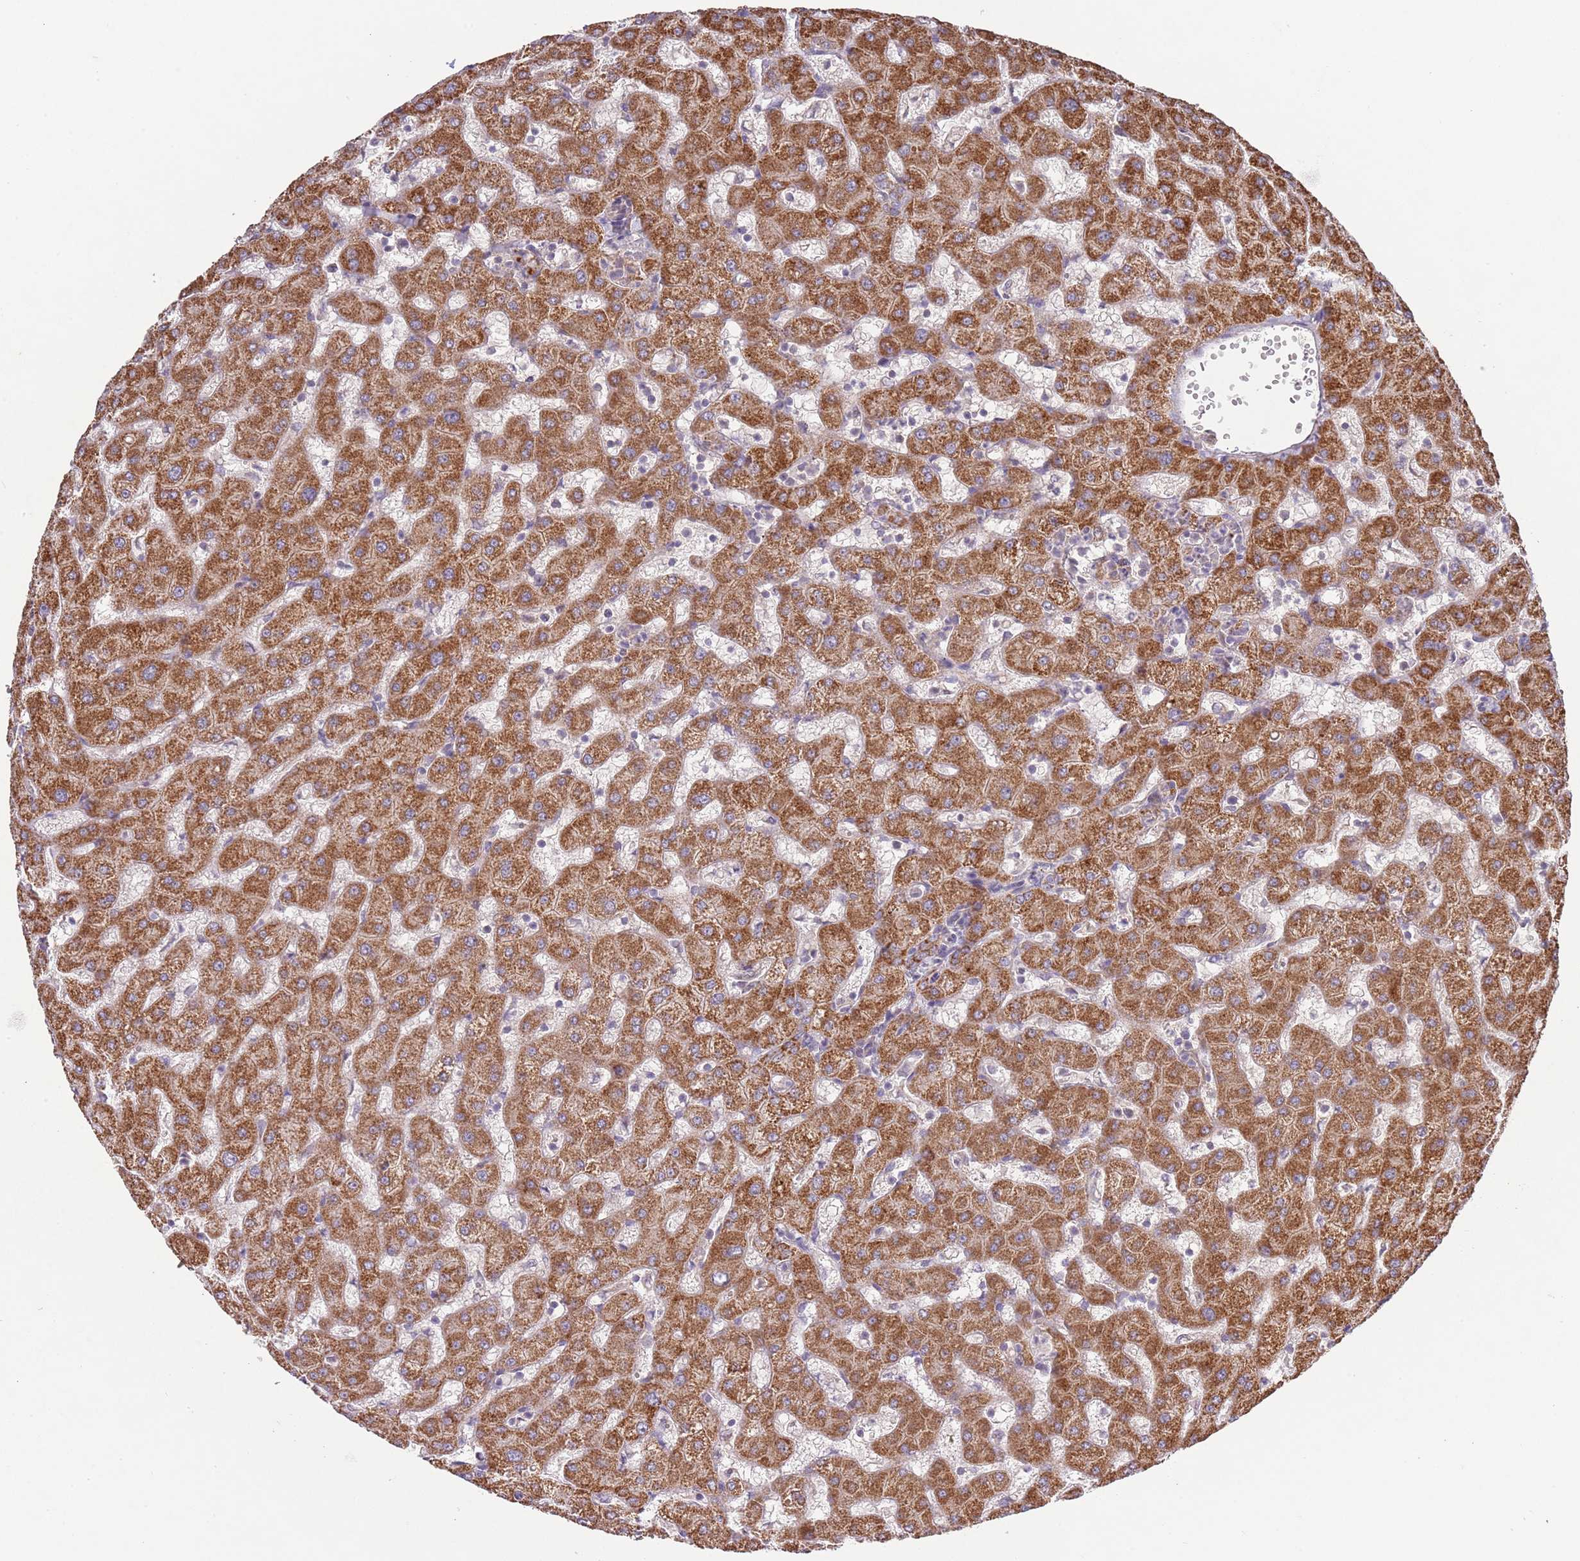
{"staining": {"intensity": "moderate", "quantity": ">75%", "location": "cytoplasmic/membranous"}, "tissue": "liver", "cell_type": "Cholangiocytes", "image_type": "normal", "snomed": [{"axis": "morphology", "description": "Normal tissue, NOS"}, {"axis": "topography", "description": "Liver"}], "caption": "IHC (DAB (3,3'-diaminobenzidine)) staining of benign human liver displays moderate cytoplasmic/membranous protein expression in approximately >75% of cholangiocytes.", "gene": "IVD", "patient": {"sex": "female", "age": 63}}